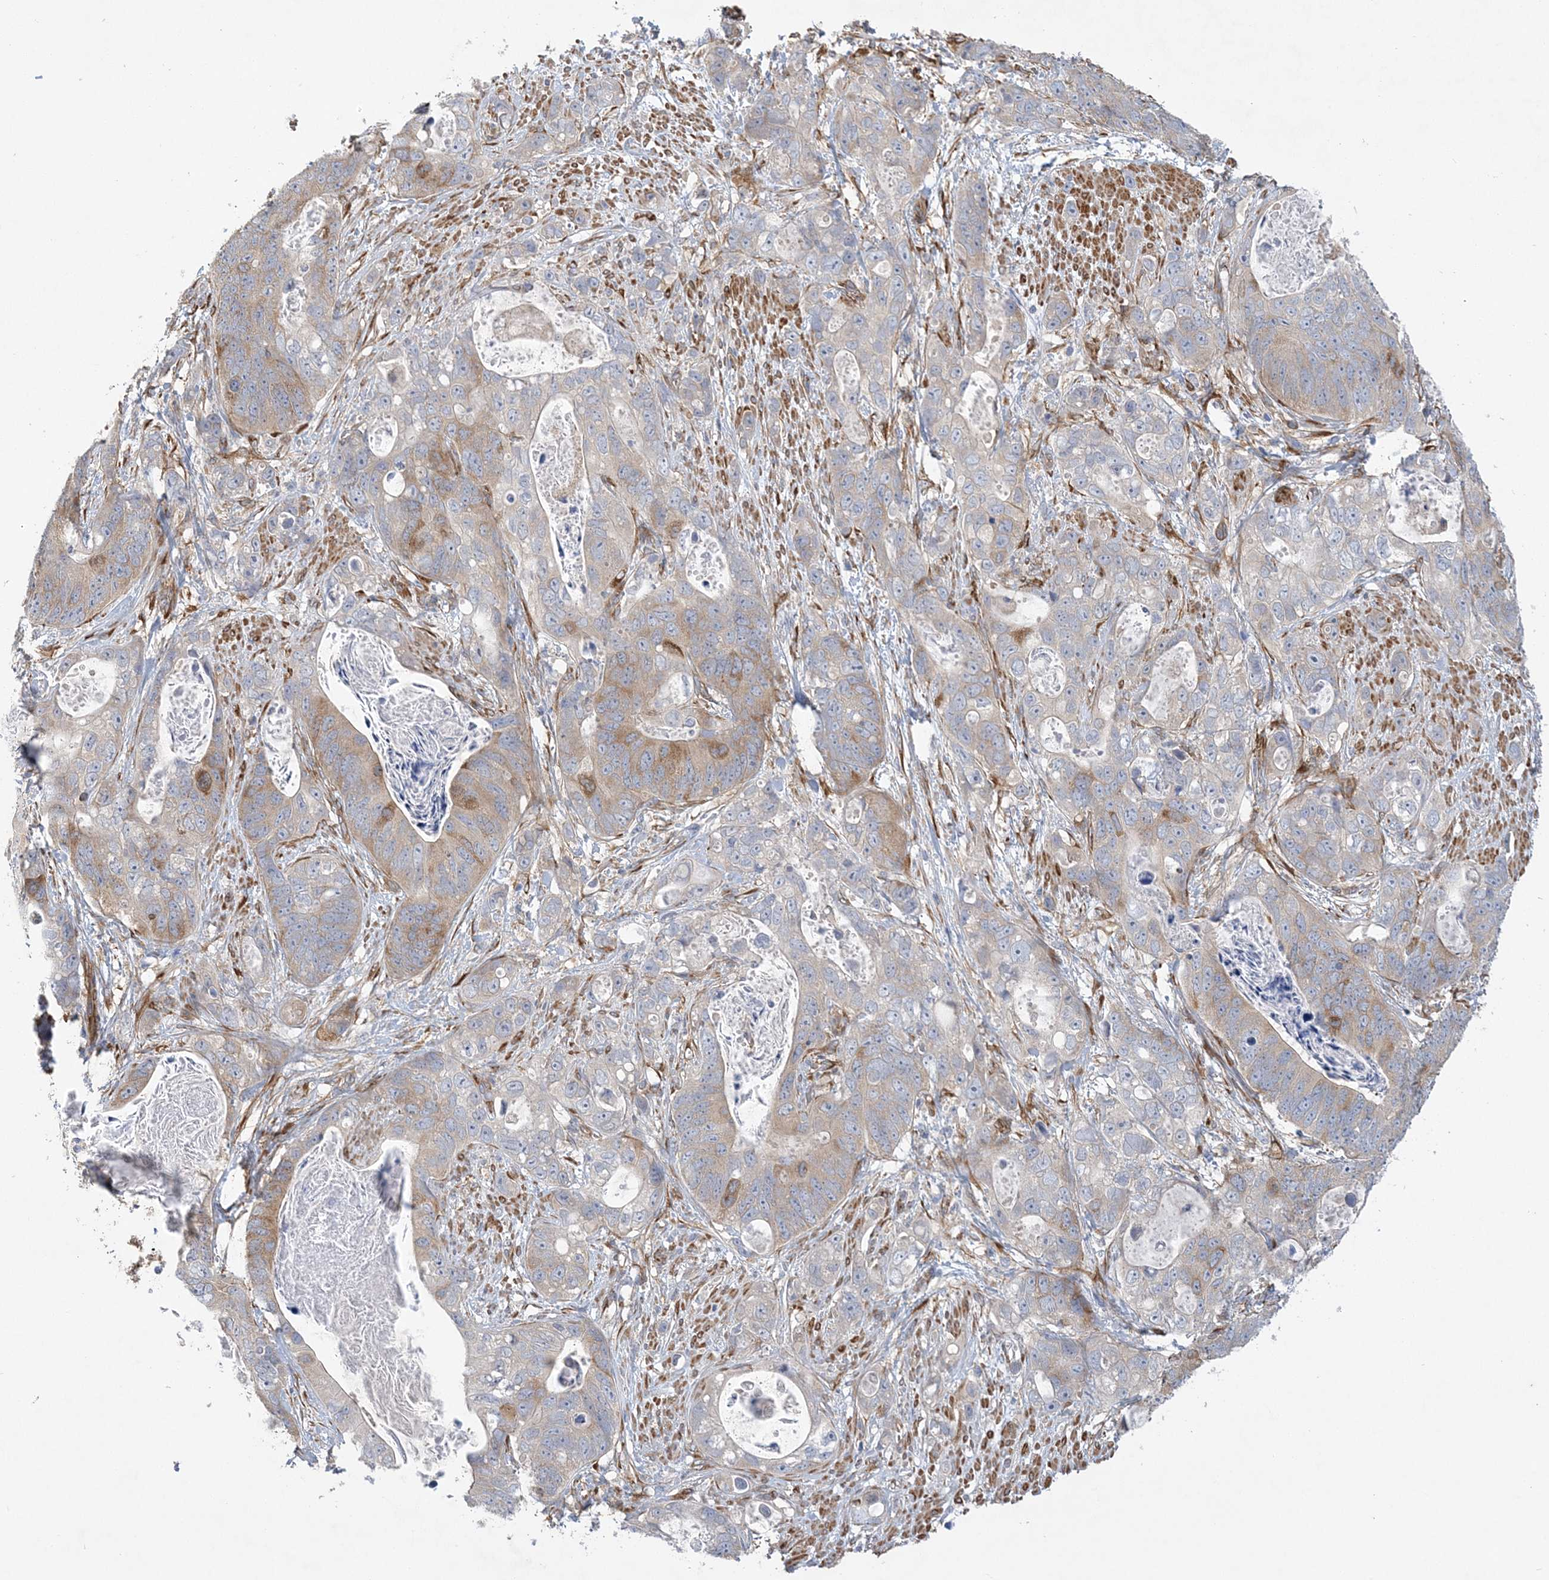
{"staining": {"intensity": "weak", "quantity": "25%-75%", "location": "cytoplasmic/membranous"}, "tissue": "stomach cancer", "cell_type": "Tumor cells", "image_type": "cancer", "snomed": [{"axis": "morphology", "description": "Adenocarcinoma, NOS"}, {"axis": "topography", "description": "Stomach"}], "caption": "Human adenocarcinoma (stomach) stained with a protein marker displays weak staining in tumor cells.", "gene": "MAP4K5", "patient": {"sex": "female", "age": 89}}